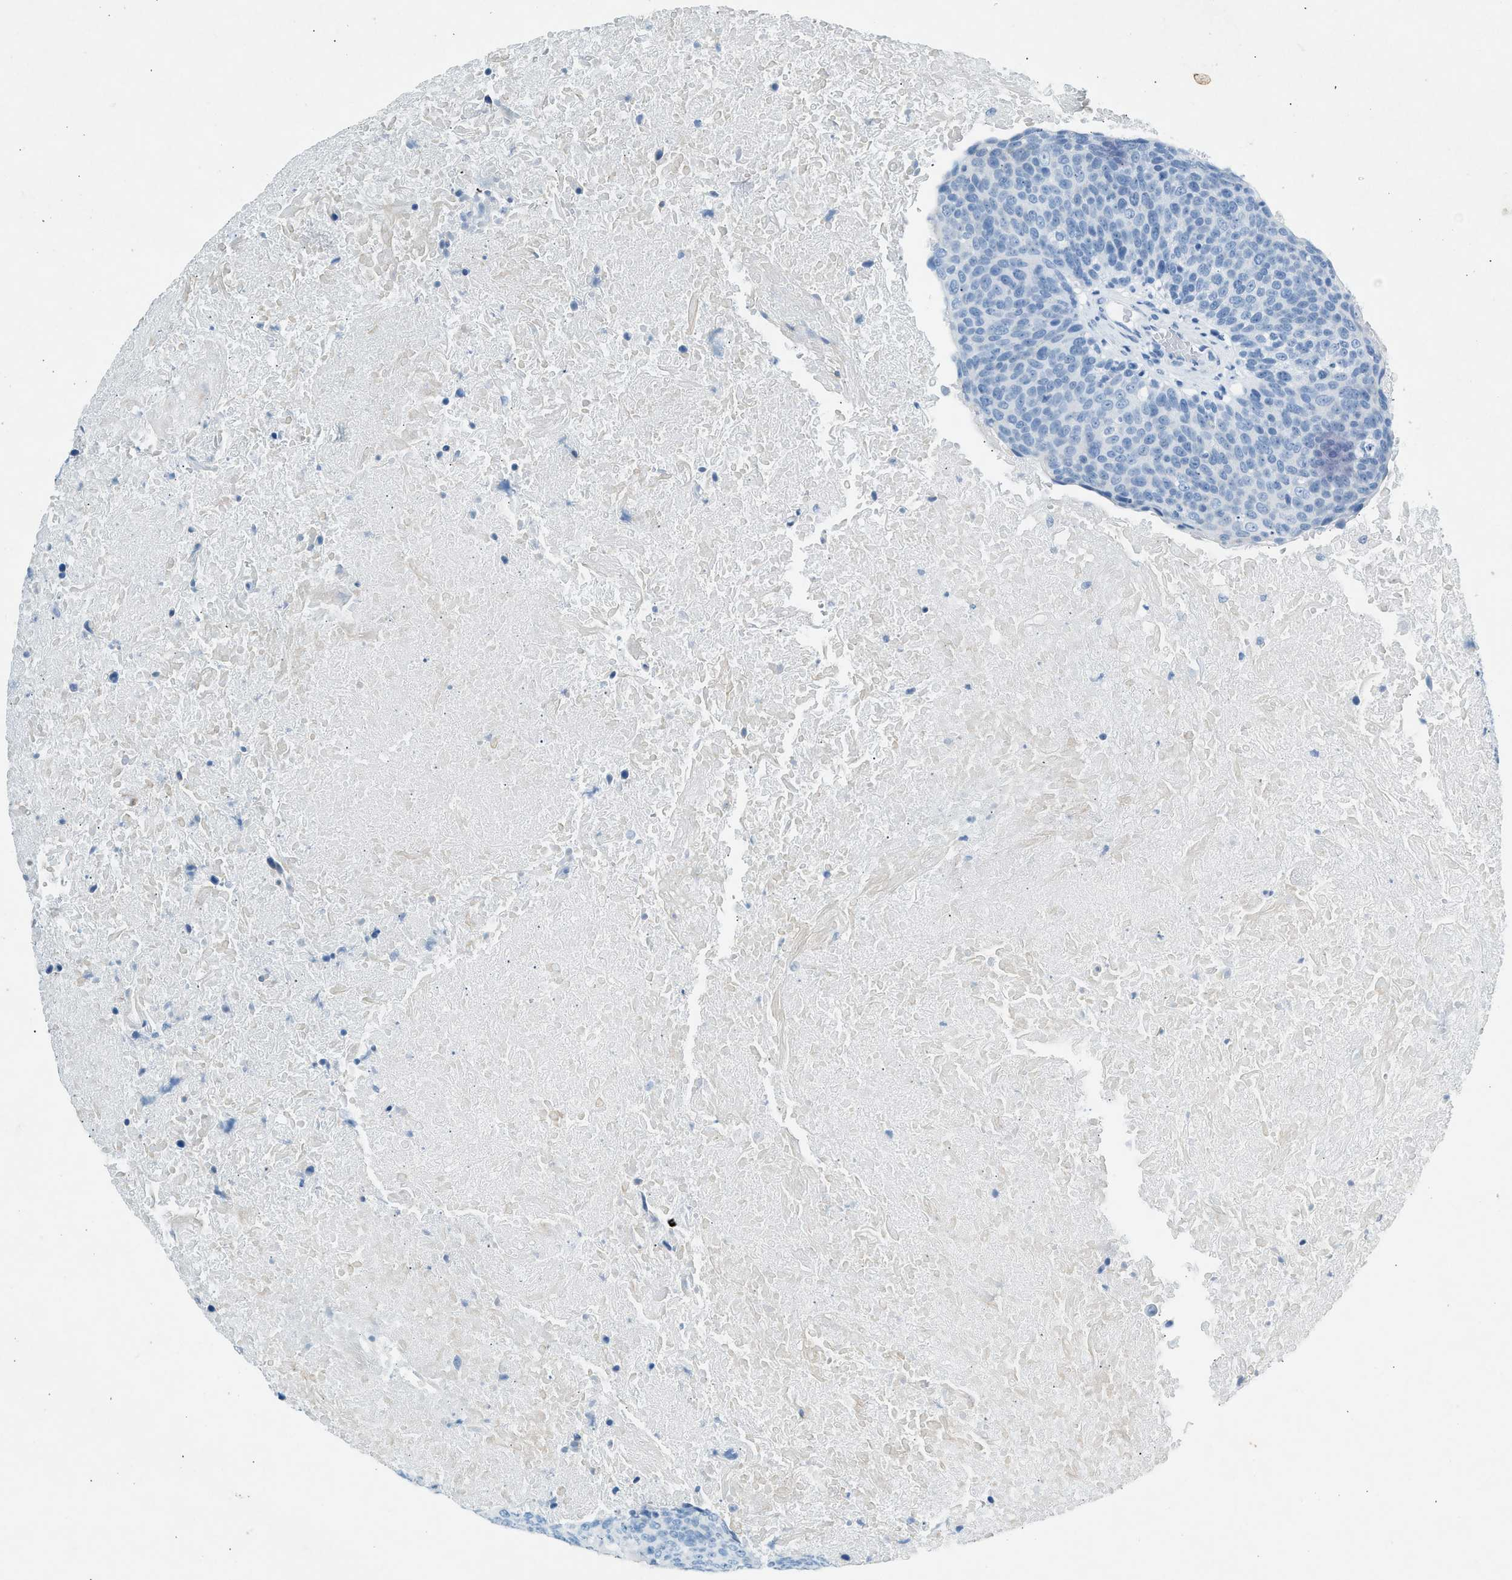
{"staining": {"intensity": "negative", "quantity": "none", "location": "none"}, "tissue": "head and neck cancer", "cell_type": "Tumor cells", "image_type": "cancer", "snomed": [{"axis": "morphology", "description": "Squamous cell carcinoma, NOS"}, {"axis": "morphology", "description": "Squamous cell carcinoma, metastatic, NOS"}, {"axis": "topography", "description": "Lymph node"}, {"axis": "topography", "description": "Head-Neck"}], "caption": "Immunohistochemistry image of neoplastic tissue: head and neck cancer (metastatic squamous cell carcinoma) stained with DAB (3,3'-diaminobenzidine) exhibits no significant protein positivity in tumor cells. (DAB (3,3'-diaminobenzidine) IHC with hematoxylin counter stain).", "gene": "HHATL", "patient": {"sex": "male", "age": 62}}